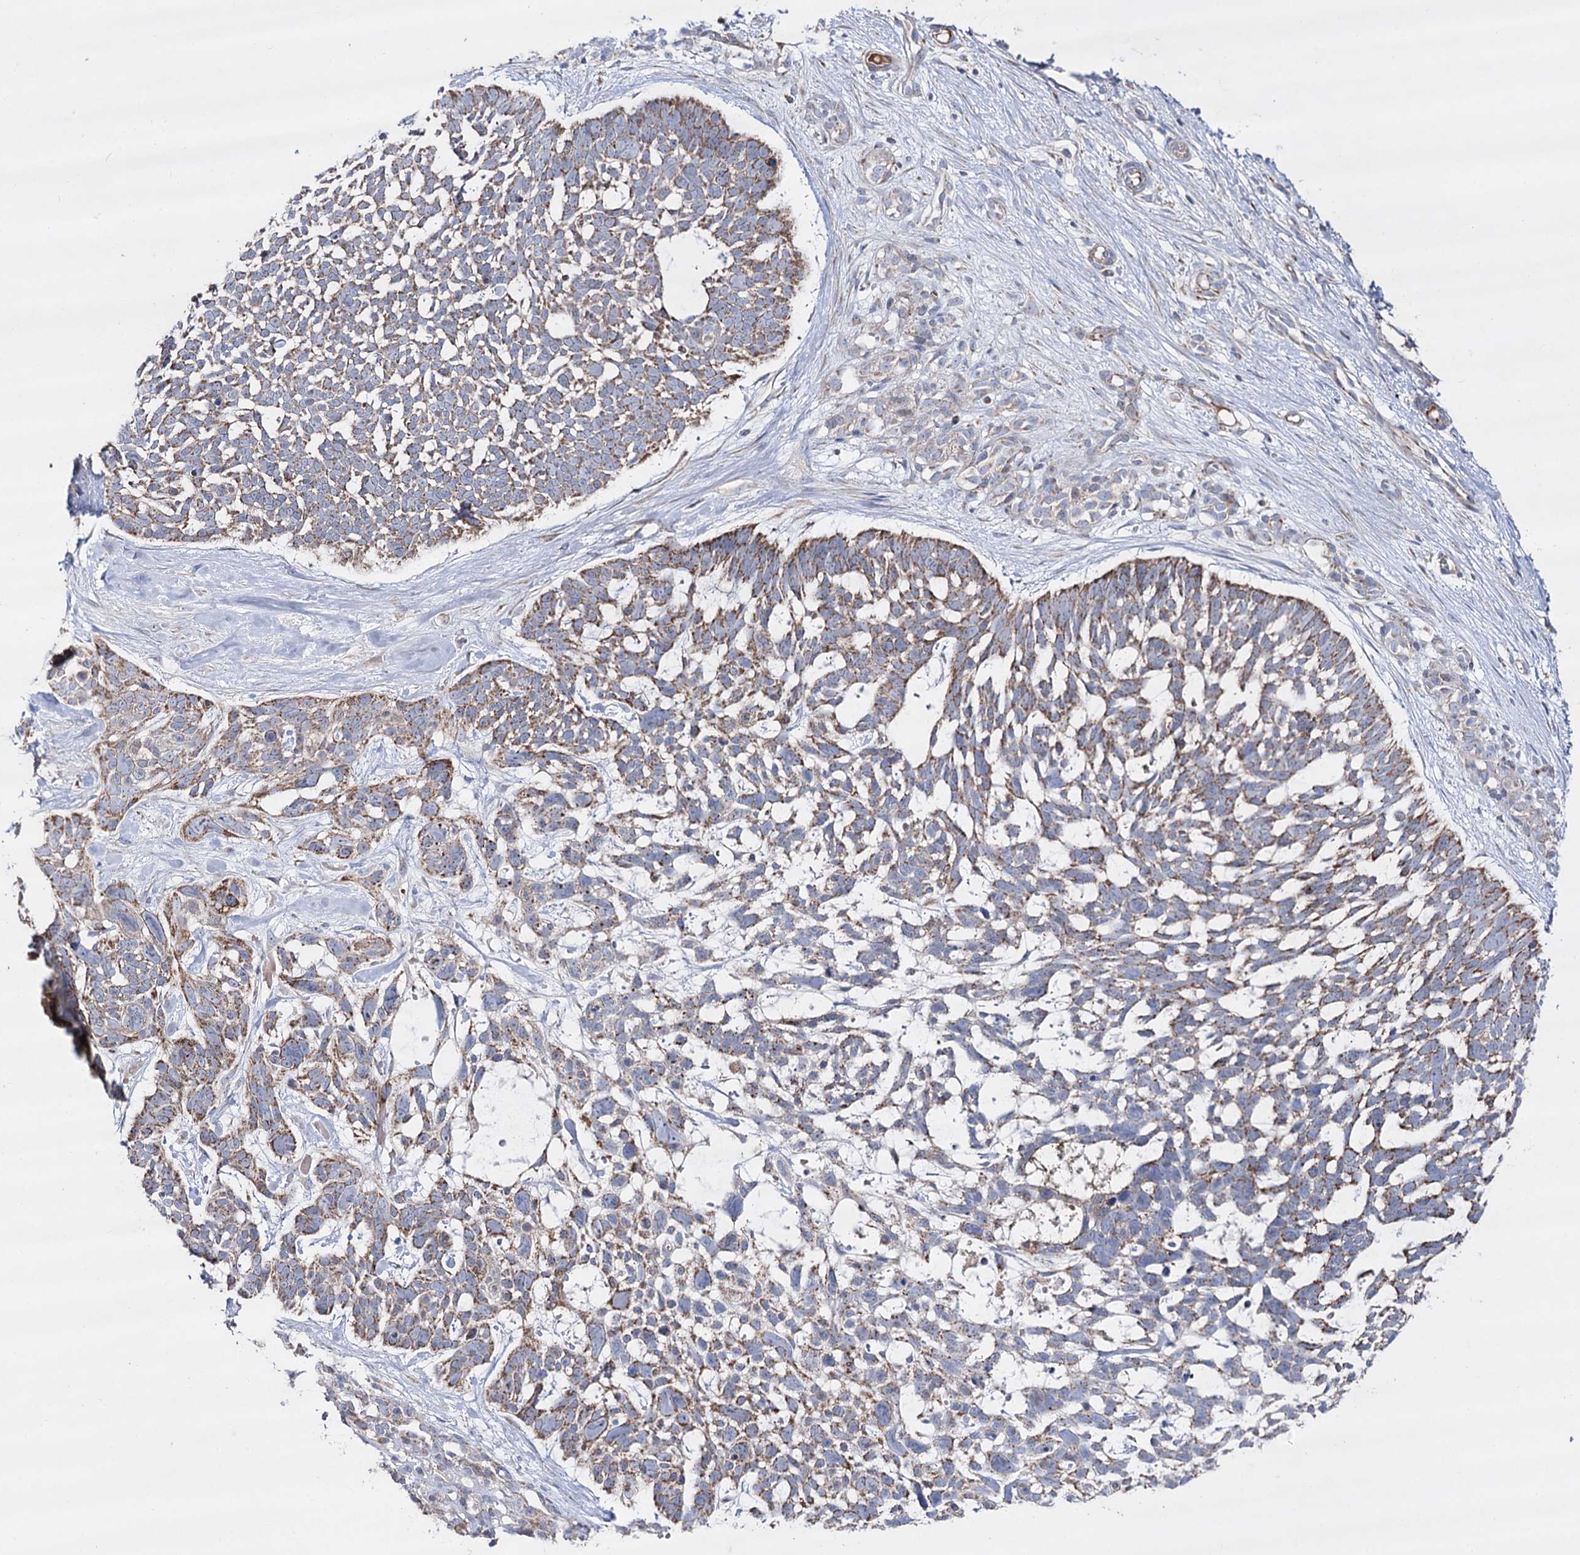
{"staining": {"intensity": "moderate", "quantity": ">75%", "location": "cytoplasmic/membranous"}, "tissue": "skin cancer", "cell_type": "Tumor cells", "image_type": "cancer", "snomed": [{"axis": "morphology", "description": "Basal cell carcinoma"}, {"axis": "topography", "description": "Skin"}], "caption": "Skin basal cell carcinoma stained for a protein reveals moderate cytoplasmic/membranous positivity in tumor cells.", "gene": "NADK2", "patient": {"sex": "male", "age": 88}}